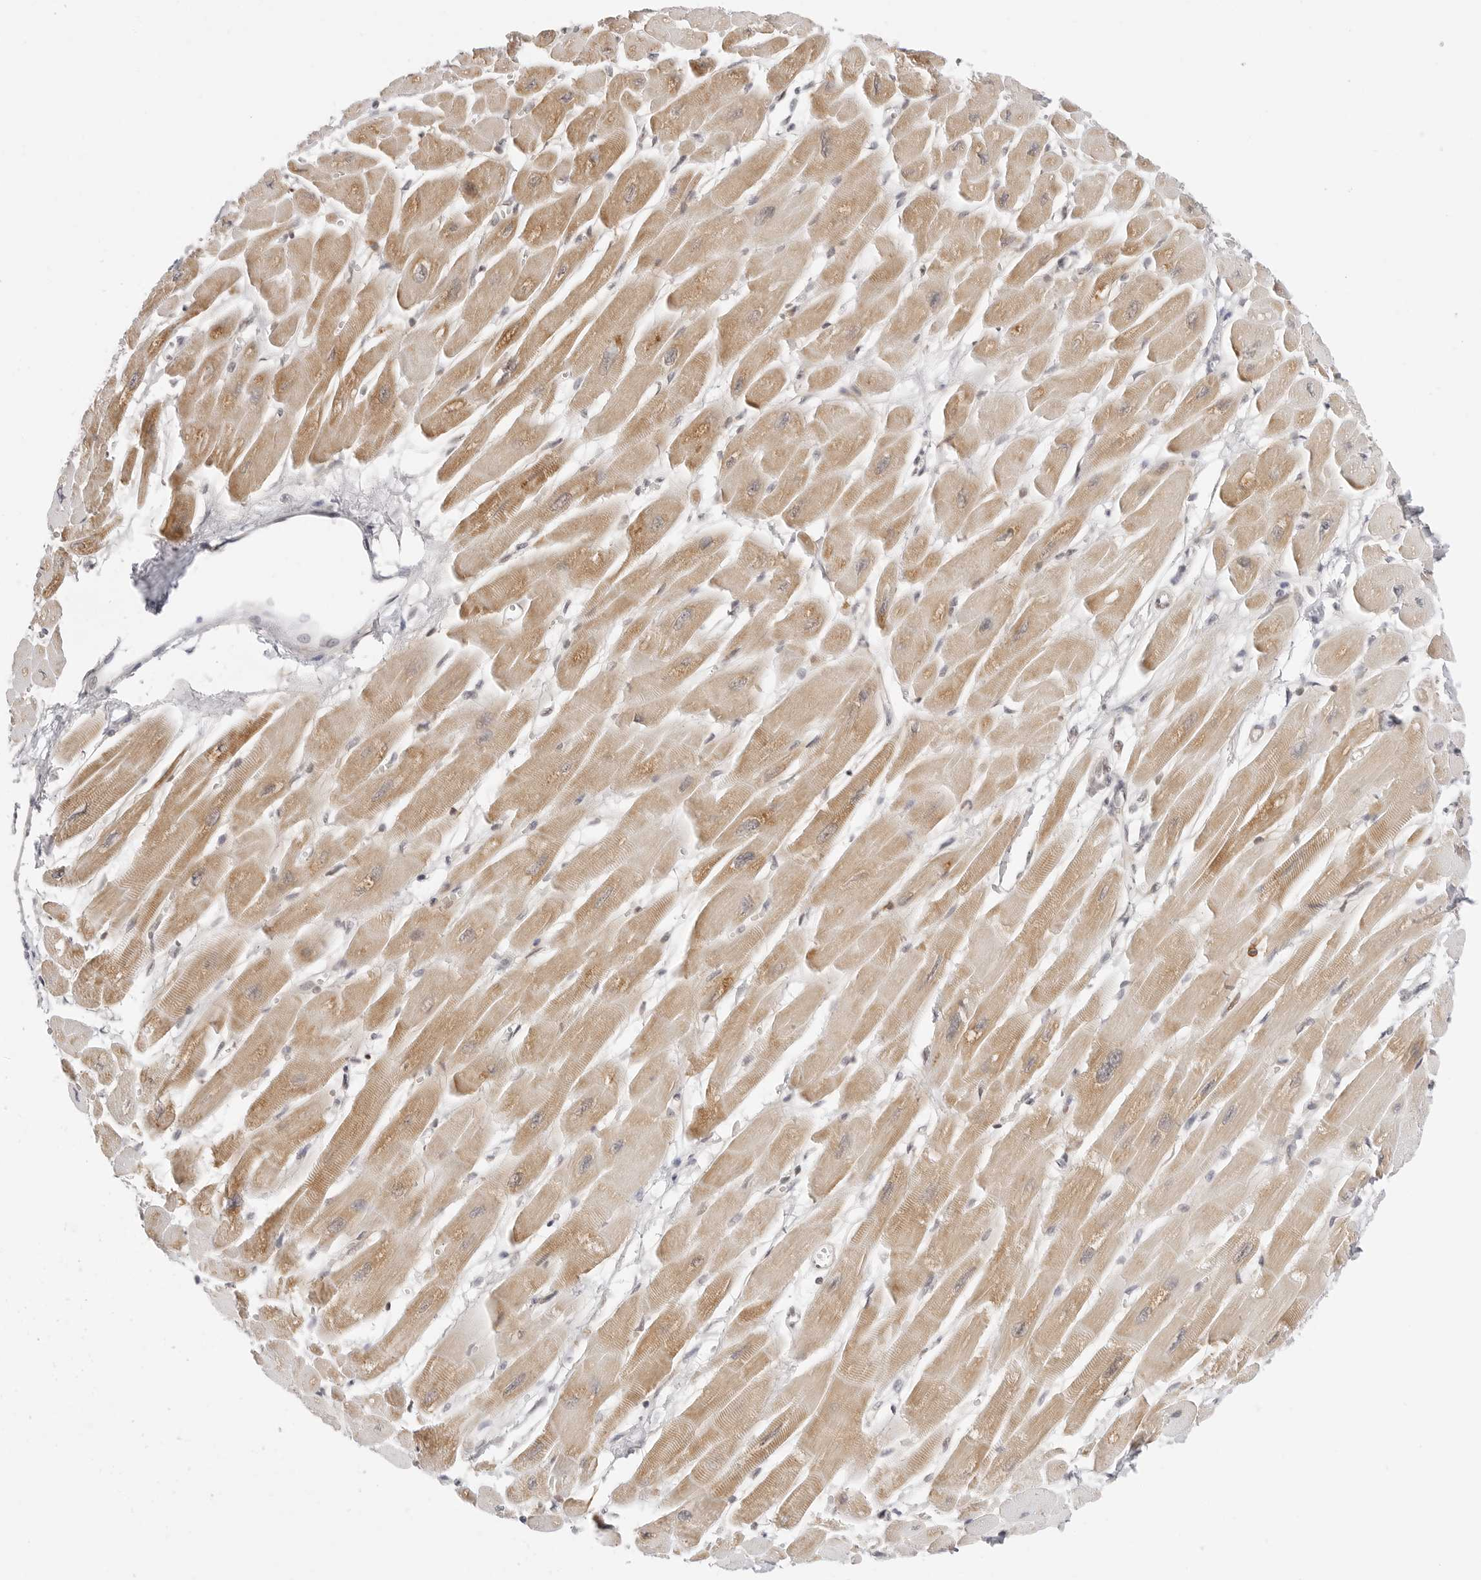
{"staining": {"intensity": "weak", "quantity": ">75%", "location": "cytoplasmic/membranous"}, "tissue": "heart muscle", "cell_type": "Cardiomyocytes", "image_type": "normal", "snomed": [{"axis": "morphology", "description": "Normal tissue, NOS"}, {"axis": "topography", "description": "Heart"}], "caption": "Immunohistochemistry (IHC) staining of unremarkable heart muscle, which shows low levels of weak cytoplasmic/membranous expression in about >75% of cardiomyocytes indicating weak cytoplasmic/membranous protein expression. The staining was performed using DAB (brown) for protein detection and nuclei were counterstained in hematoxylin (blue).", "gene": "HIPK3", "patient": {"sex": "female", "age": 54}}